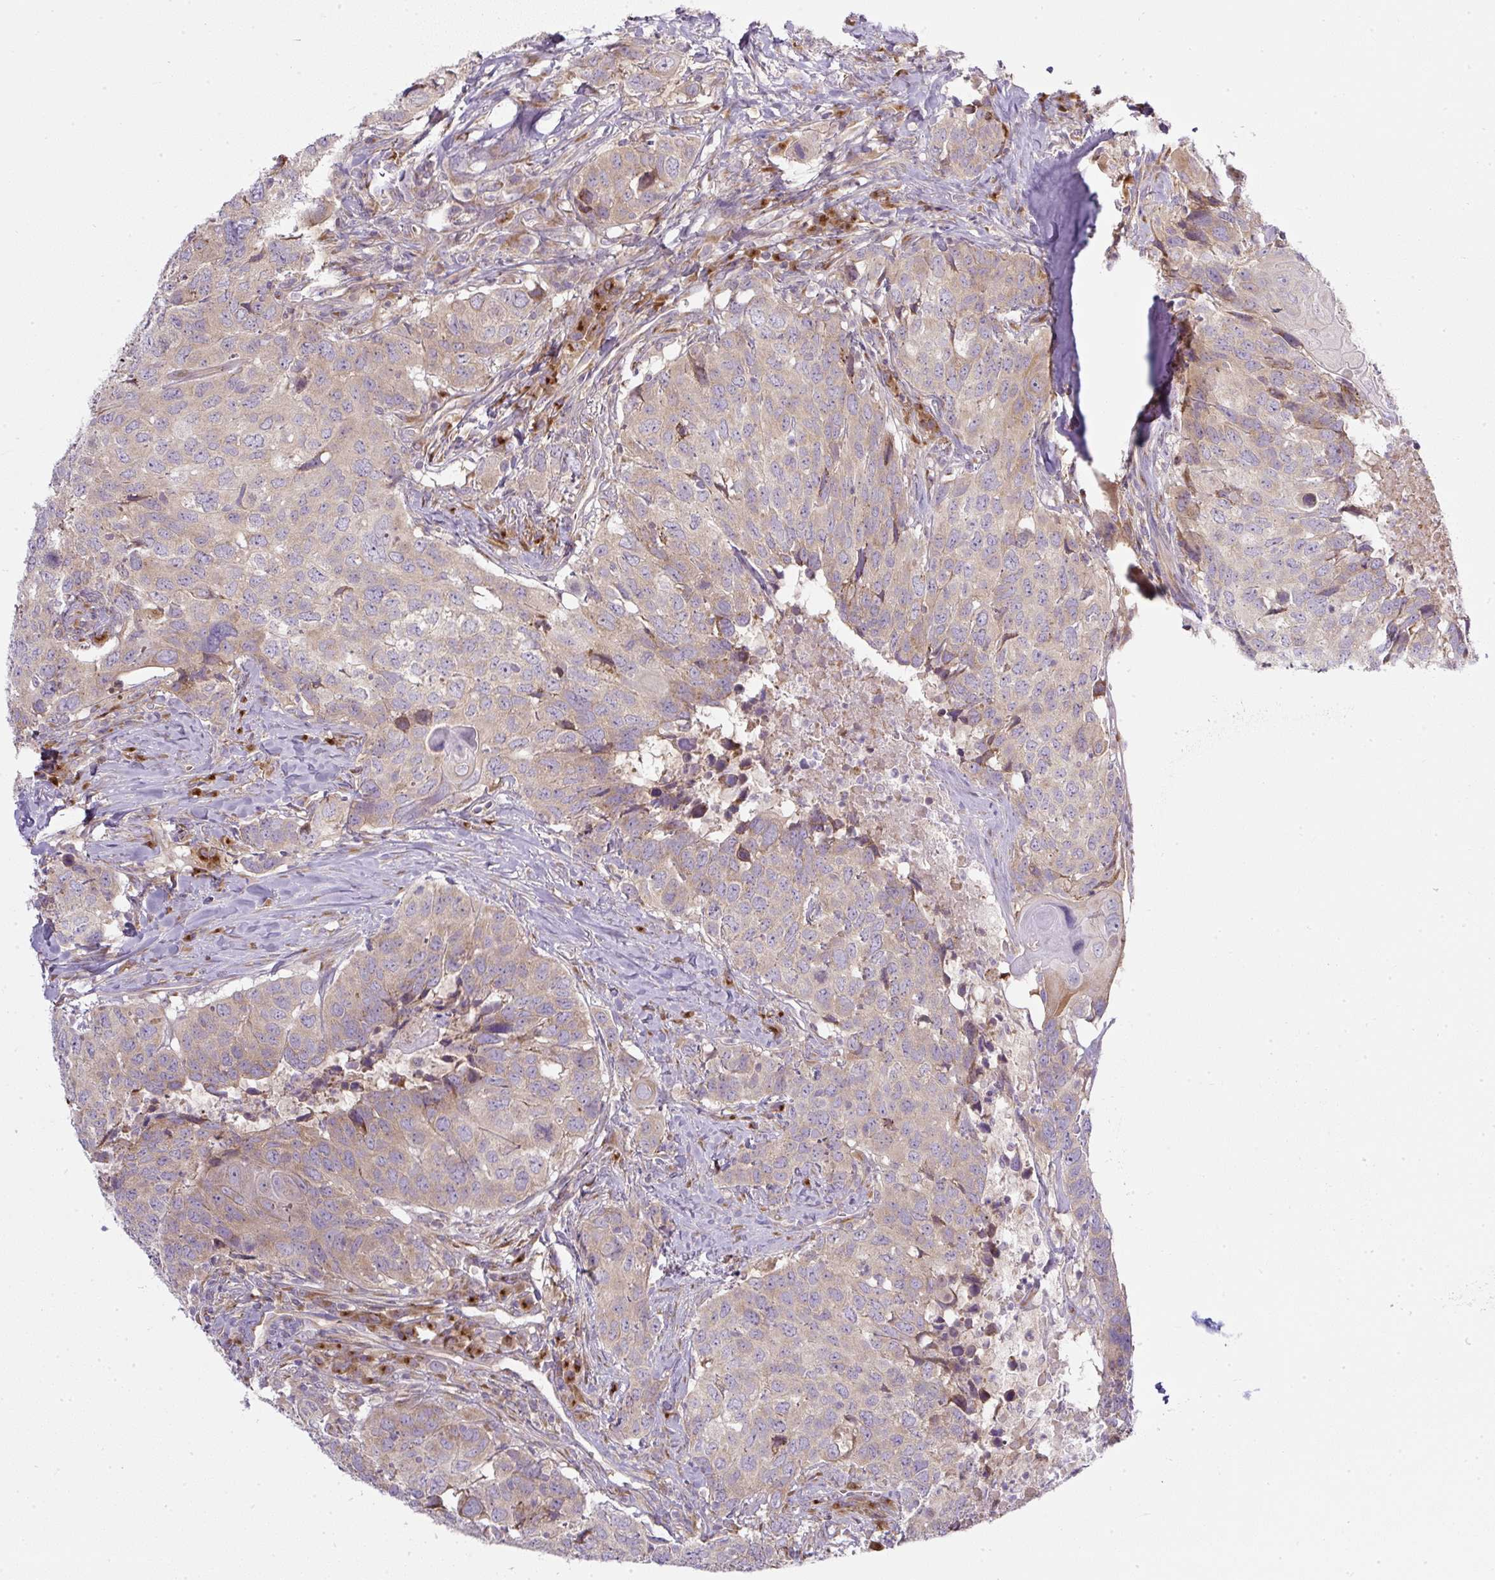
{"staining": {"intensity": "weak", "quantity": "25%-75%", "location": "cytoplasmic/membranous"}, "tissue": "head and neck cancer", "cell_type": "Tumor cells", "image_type": "cancer", "snomed": [{"axis": "morphology", "description": "Normal tissue, NOS"}, {"axis": "morphology", "description": "Squamous cell carcinoma, NOS"}, {"axis": "topography", "description": "Skeletal muscle"}, {"axis": "topography", "description": "Vascular tissue"}, {"axis": "topography", "description": "Peripheral nerve tissue"}, {"axis": "topography", "description": "Head-Neck"}], "caption": "High-power microscopy captured an immunohistochemistry (IHC) histopathology image of head and neck cancer, revealing weak cytoplasmic/membranous staining in about 25%-75% of tumor cells. (DAB = brown stain, brightfield microscopy at high magnification).", "gene": "MLX", "patient": {"sex": "male", "age": 66}}